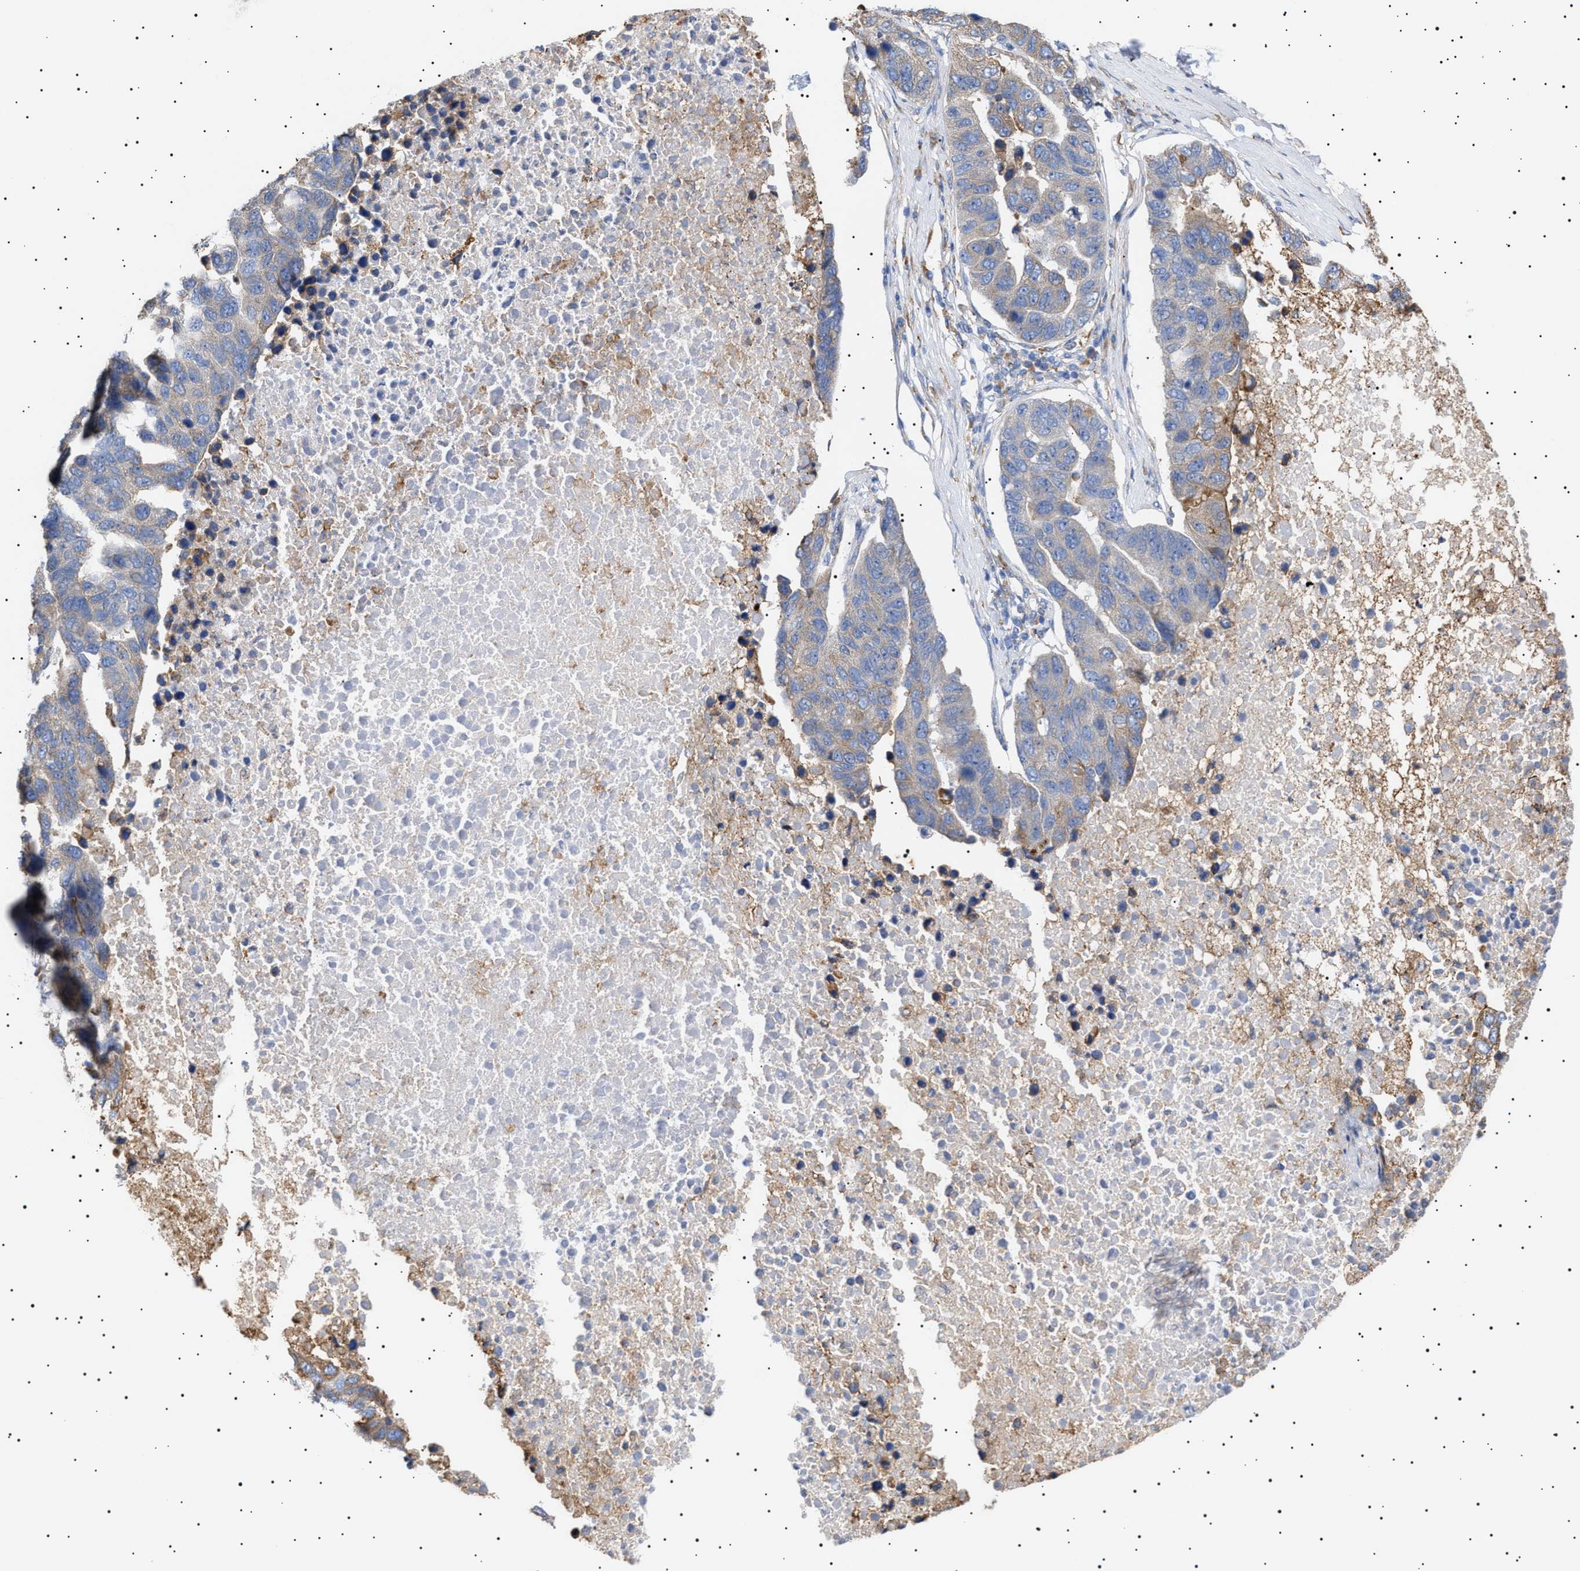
{"staining": {"intensity": "weak", "quantity": ">75%", "location": "cytoplasmic/membranous"}, "tissue": "pancreatic cancer", "cell_type": "Tumor cells", "image_type": "cancer", "snomed": [{"axis": "morphology", "description": "Adenocarcinoma, NOS"}, {"axis": "topography", "description": "Pancreas"}], "caption": "This is a micrograph of immunohistochemistry staining of pancreatic cancer, which shows weak expression in the cytoplasmic/membranous of tumor cells.", "gene": "ERCC6L2", "patient": {"sex": "female", "age": 61}}